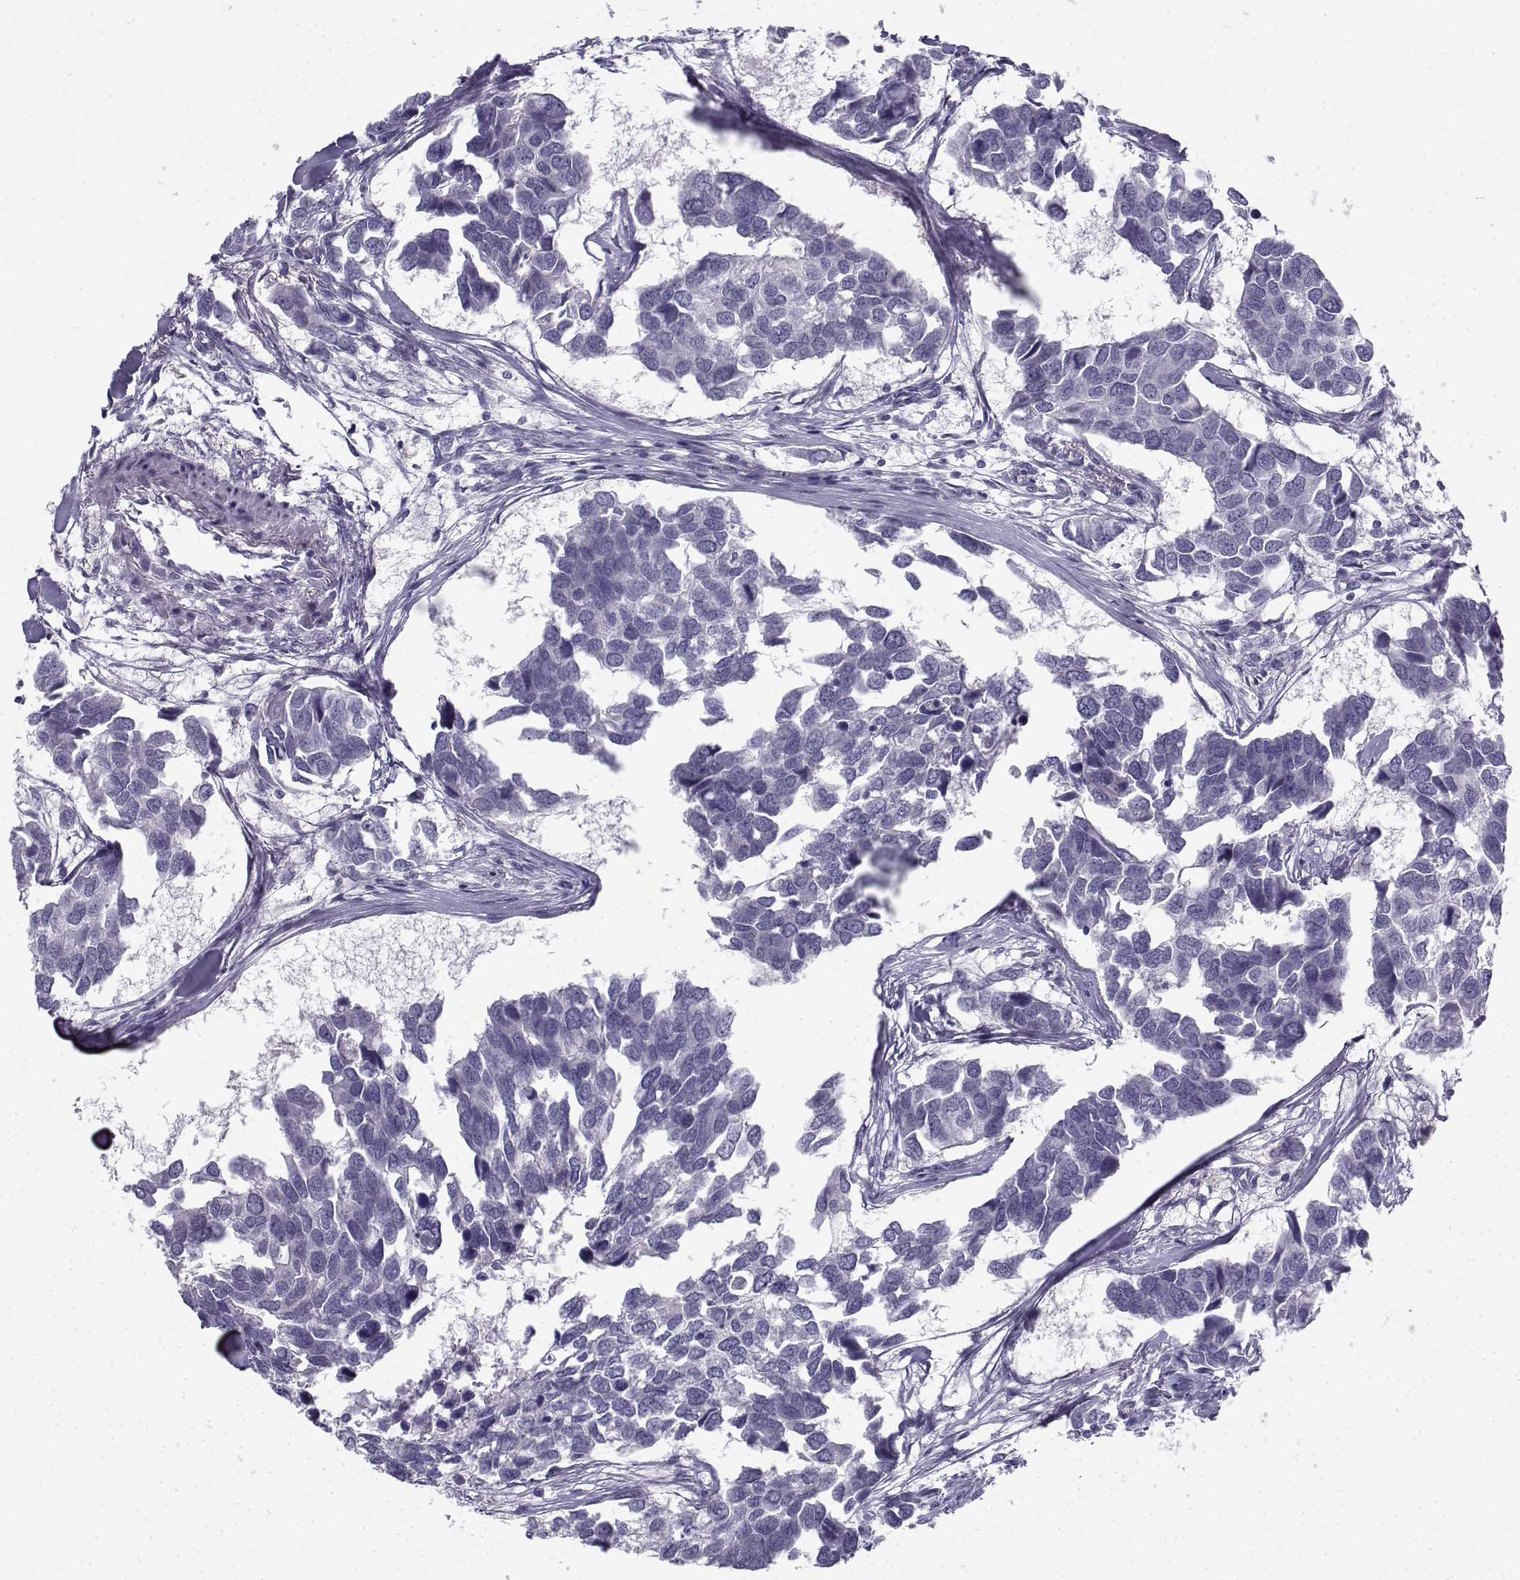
{"staining": {"intensity": "negative", "quantity": "none", "location": "none"}, "tissue": "breast cancer", "cell_type": "Tumor cells", "image_type": "cancer", "snomed": [{"axis": "morphology", "description": "Duct carcinoma"}, {"axis": "topography", "description": "Breast"}], "caption": "High magnification brightfield microscopy of invasive ductal carcinoma (breast) stained with DAB (3,3'-diaminobenzidine) (brown) and counterstained with hematoxylin (blue): tumor cells show no significant expression. Nuclei are stained in blue.", "gene": "FAM166A", "patient": {"sex": "female", "age": 83}}